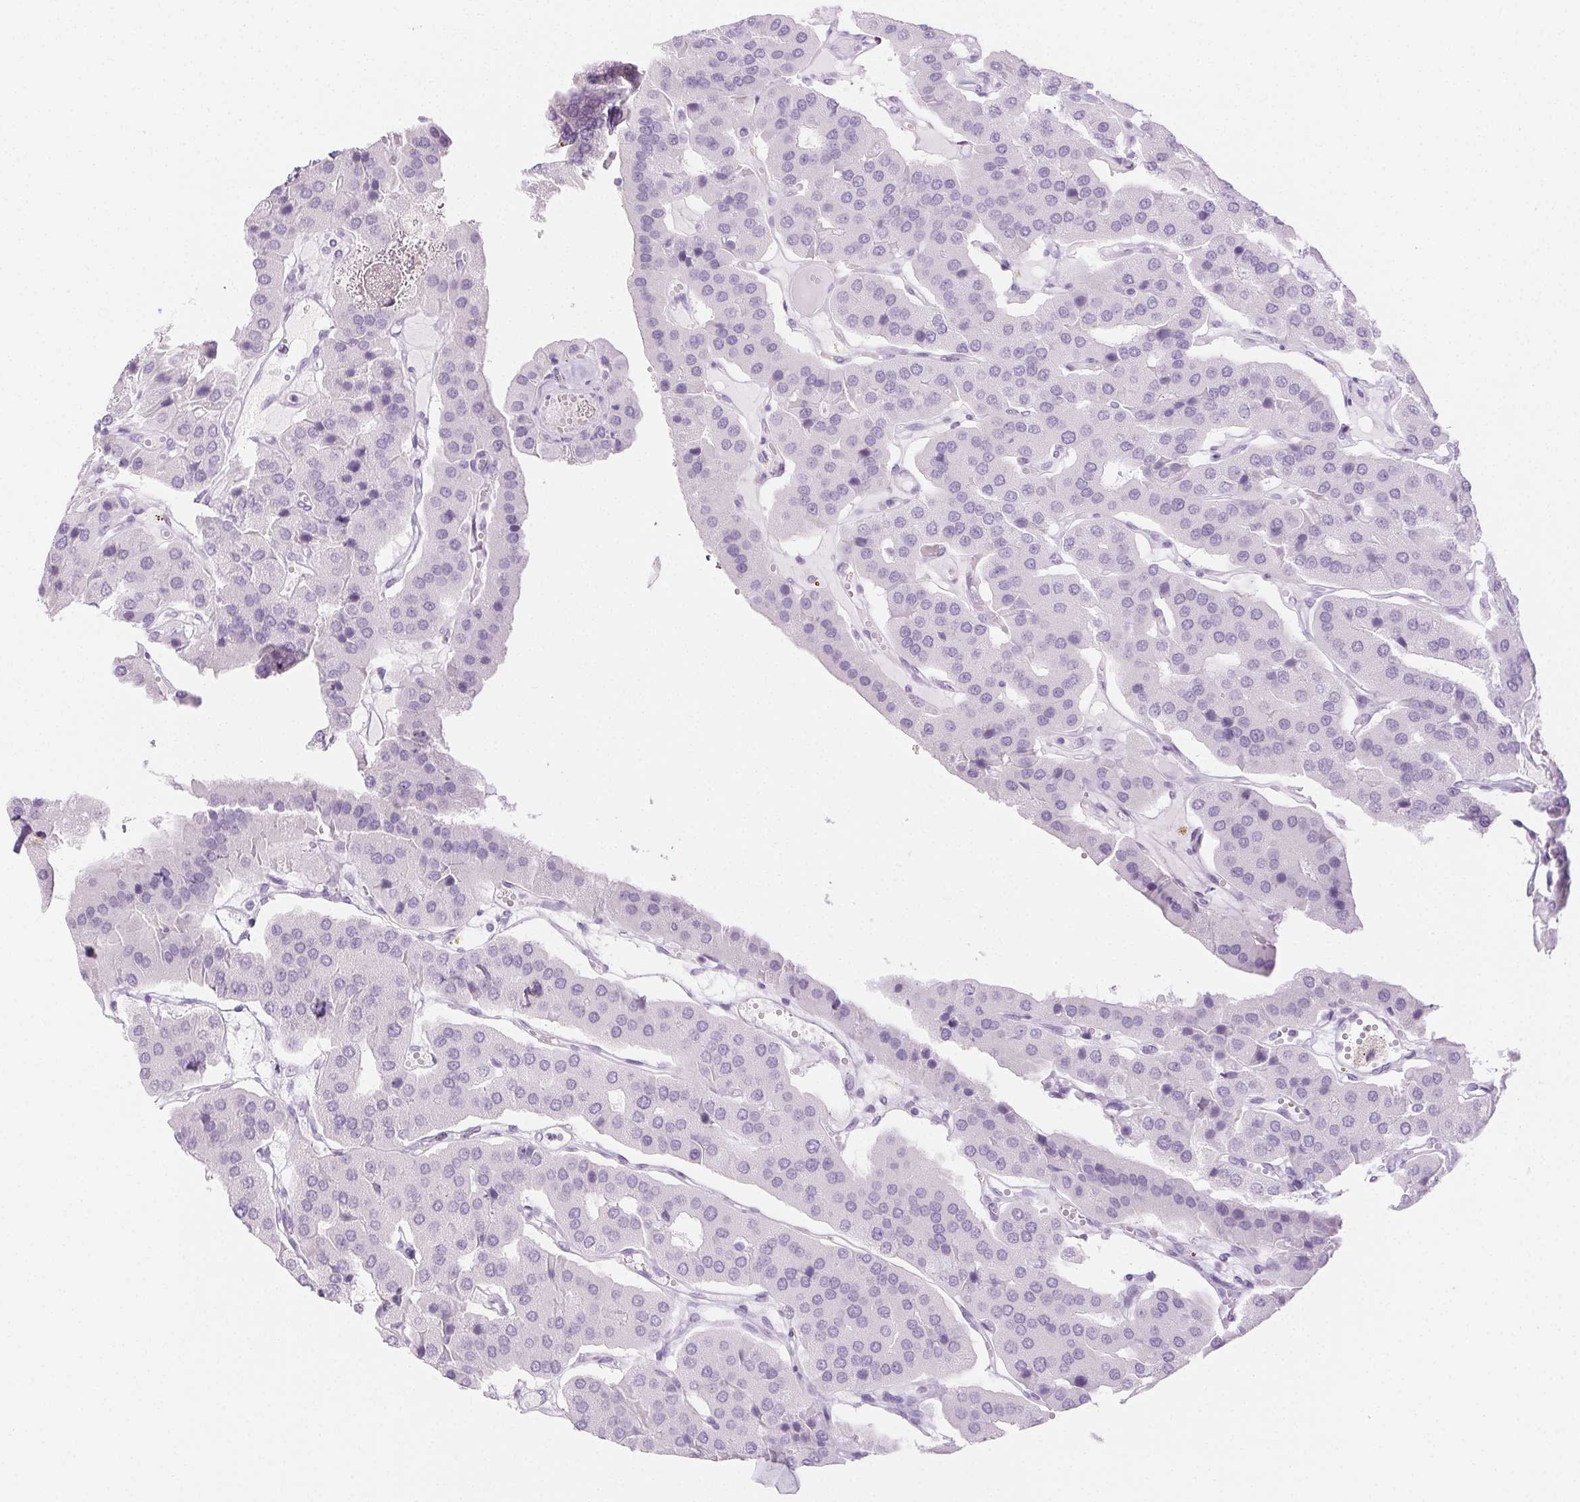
{"staining": {"intensity": "negative", "quantity": "none", "location": "none"}, "tissue": "parathyroid gland", "cell_type": "Glandular cells", "image_type": "normal", "snomed": [{"axis": "morphology", "description": "Normal tissue, NOS"}, {"axis": "morphology", "description": "Adenoma, NOS"}, {"axis": "topography", "description": "Parathyroid gland"}], "caption": "Image shows no significant protein staining in glandular cells of benign parathyroid gland.", "gene": "SPRR3", "patient": {"sex": "female", "age": 86}}